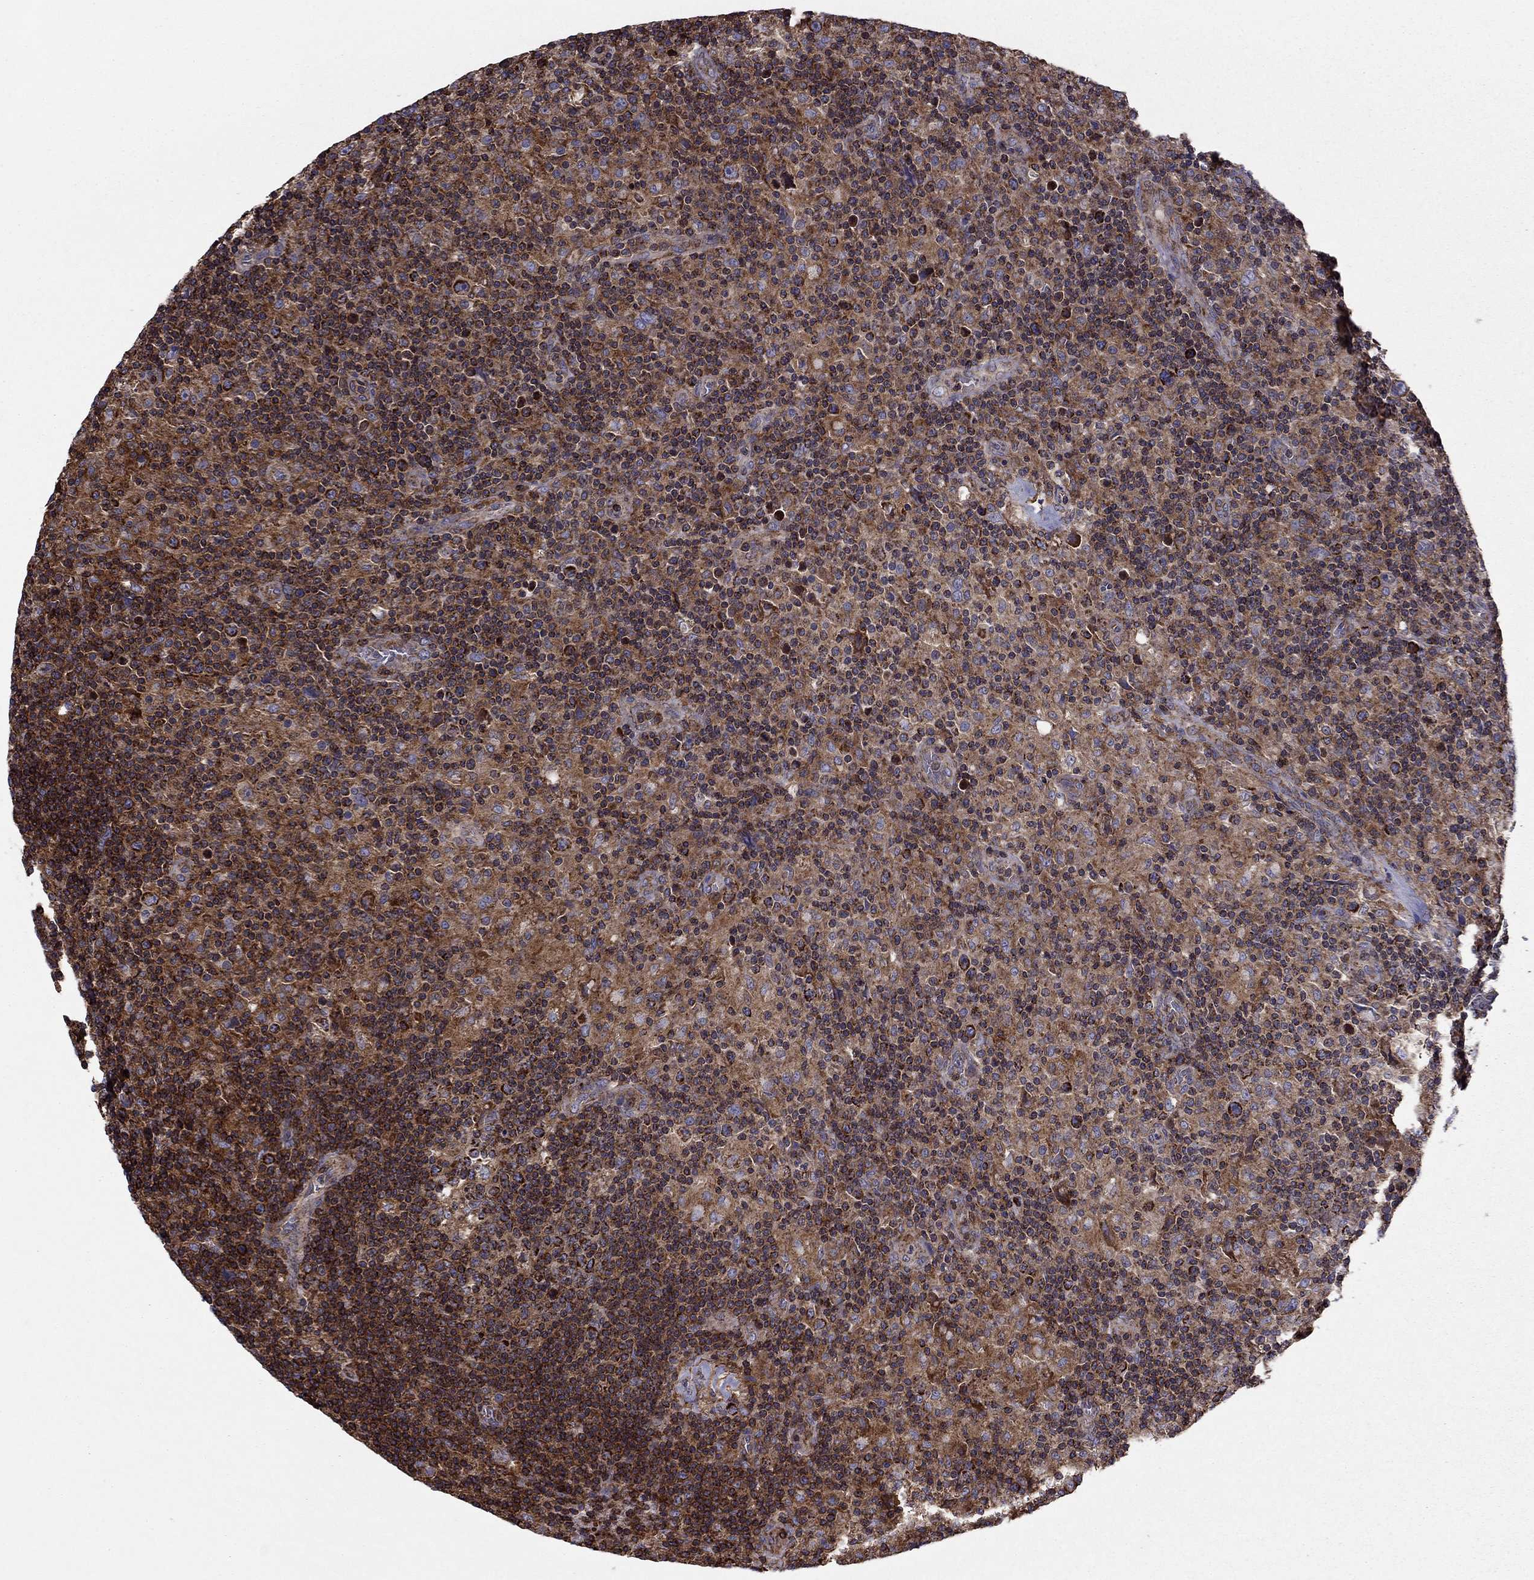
{"staining": {"intensity": "strong", "quantity": "25%-75%", "location": "cytoplasmic/membranous"}, "tissue": "lymphoma", "cell_type": "Tumor cells", "image_type": "cancer", "snomed": [{"axis": "morphology", "description": "Hodgkin's disease, NOS"}, {"axis": "topography", "description": "Lymph node"}], "caption": "The micrograph shows a brown stain indicating the presence of a protein in the cytoplasmic/membranous of tumor cells in lymphoma.", "gene": "ALG6", "patient": {"sex": "male", "age": 70}}